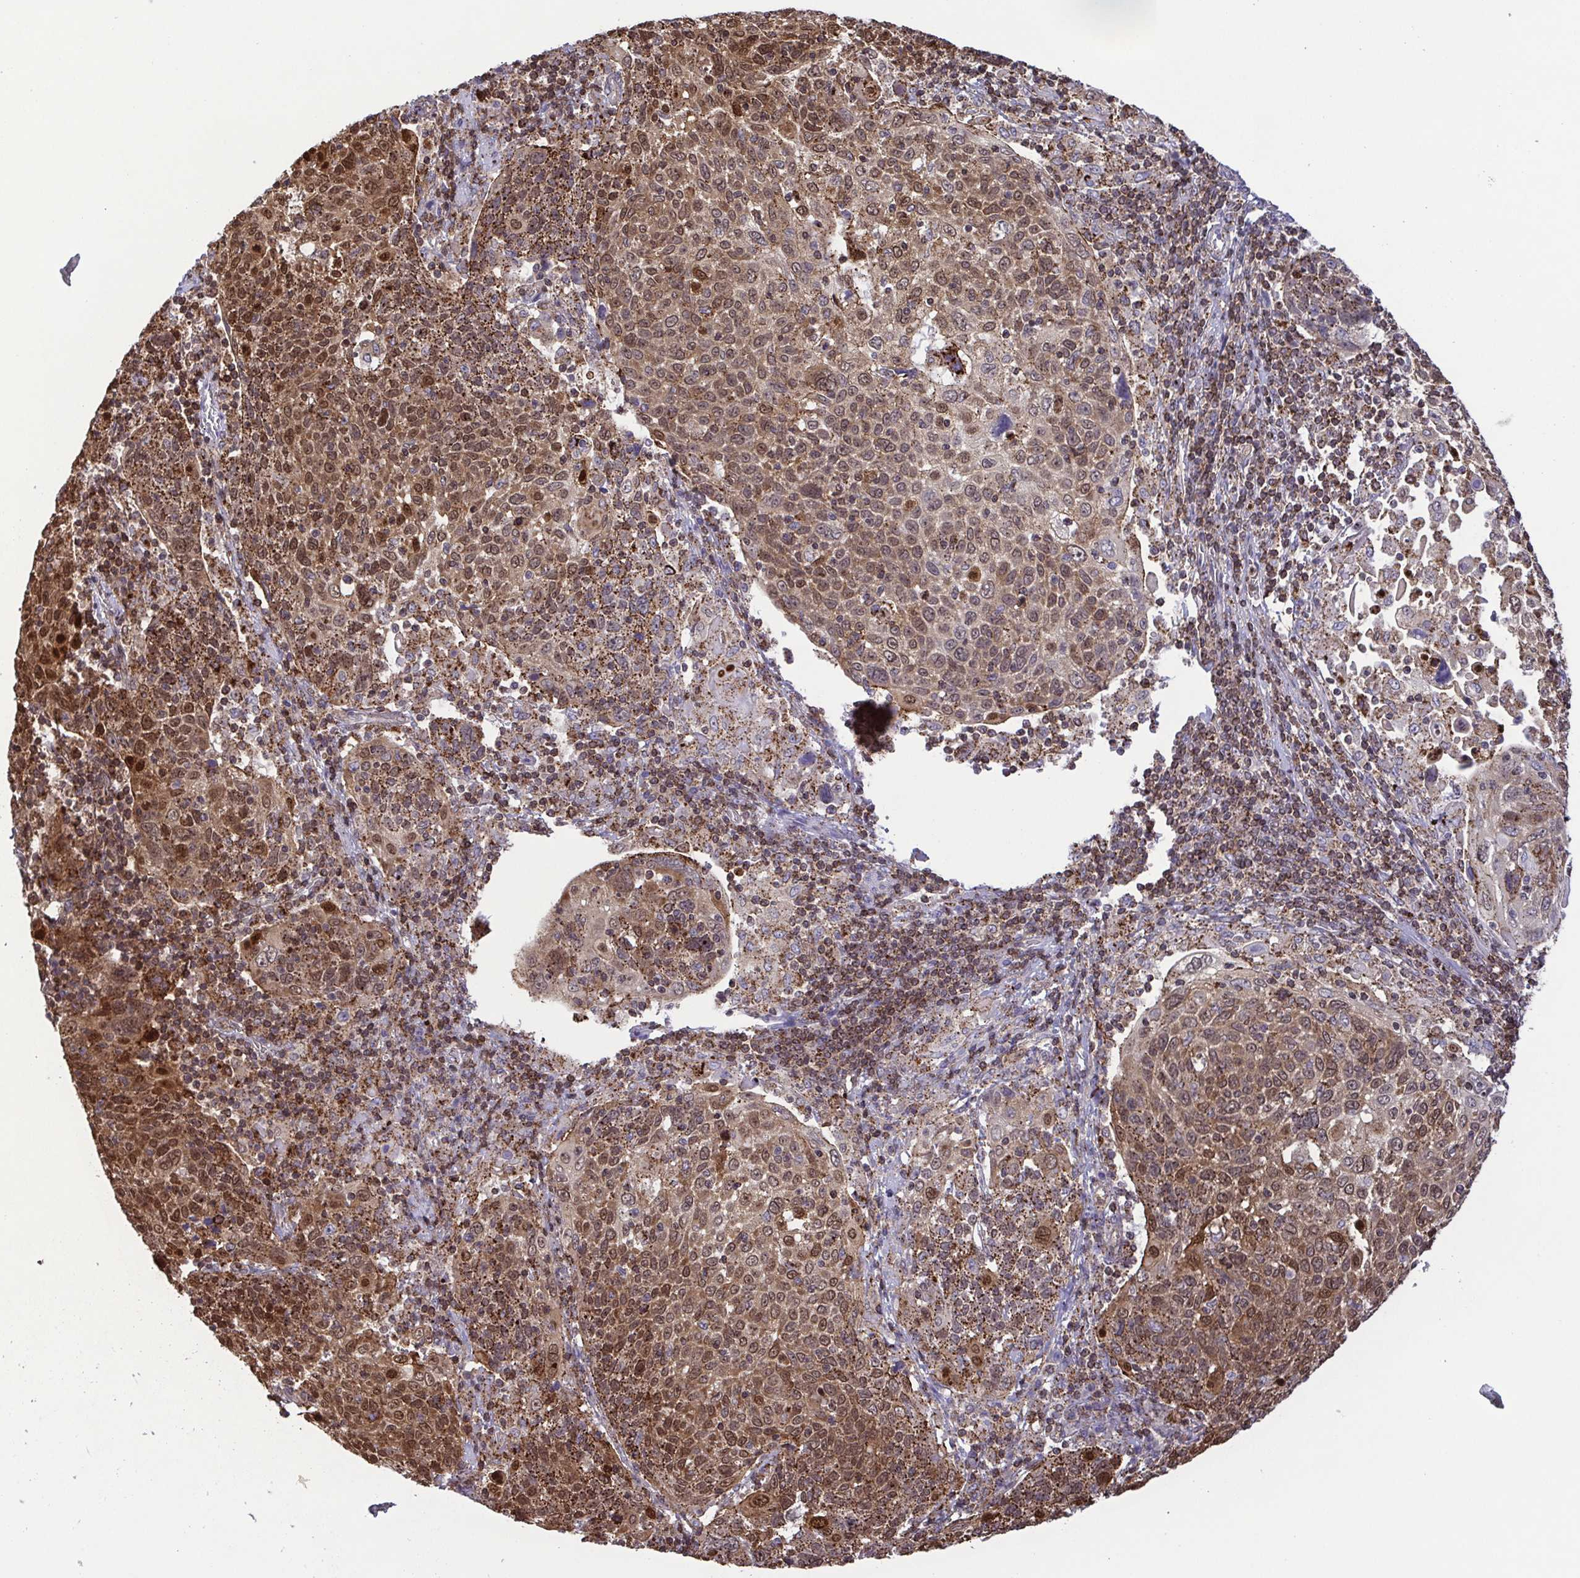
{"staining": {"intensity": "moderate", "quantity": ">75%", "location": "cytoplasmic/membranous,nuclear"}, "tissue": "cervical cancer", "cell_type": "Tumor cells", "image_type": "cancer", "snomed": [{"axis": "morphology", "description": "Squamous cell carcinoma, NOS"}, {"axis": "topography", "description": "Cervix"}], "caption": "An IHC photomicrograph of neoplastic tissue is shown. Protein staining in brown shows moderate cytoplasmic/membranous and nuclear positivity in cervical cancer within tumor cells.", "gene": "CHMP1B", "patient": {"sex": "female", "age": 61}}